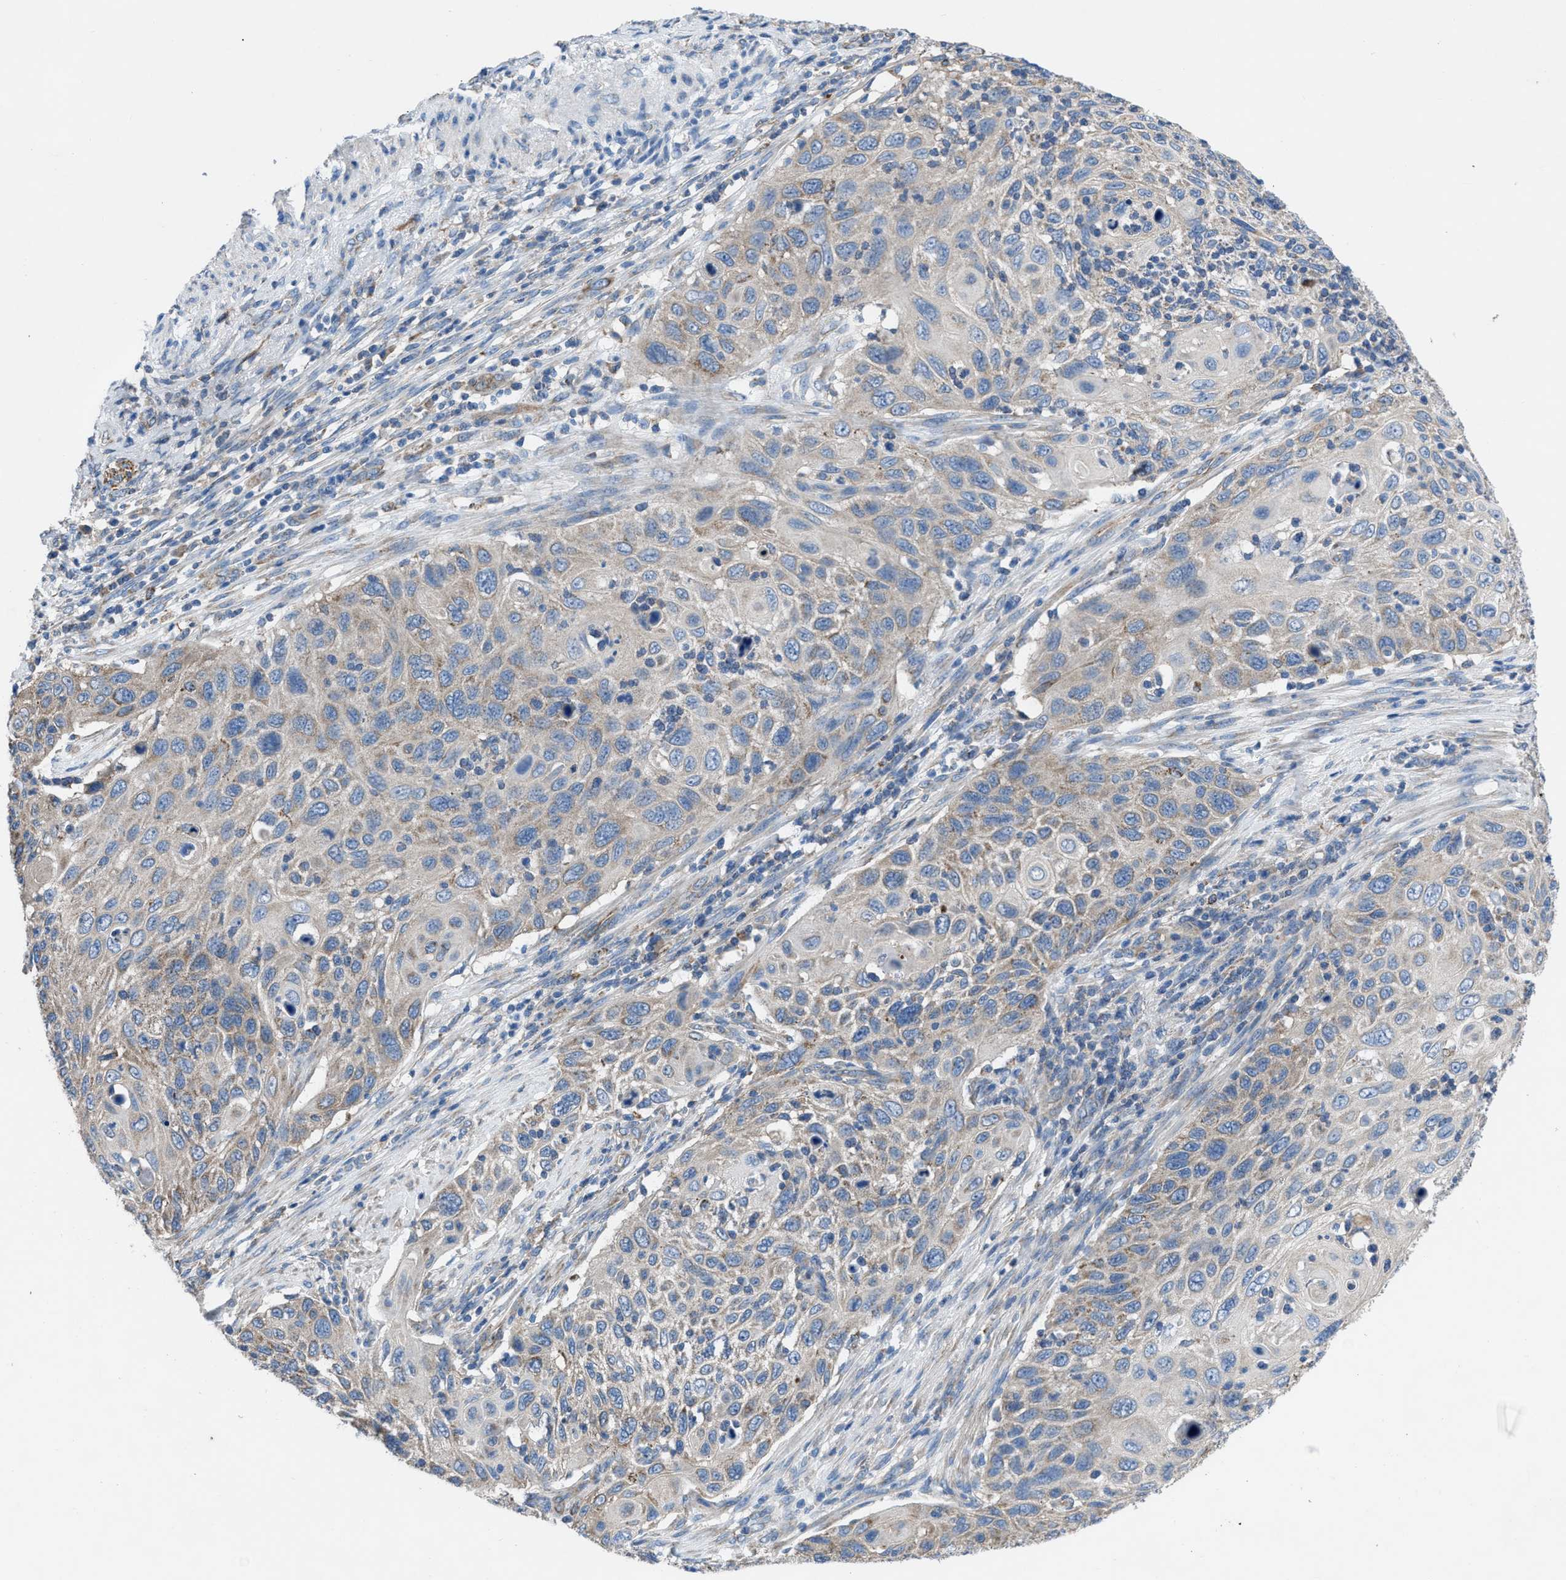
{"staining": {"intensity": "weak", "quantity": ">75%", "location": "cytoplasmic/membranous"}, "tissue": "cervical cancer", "cell_type": "Tumor cells", "image_type": "cancer", "snomed": [{"axis": "morphology", "description": "Squamous cell carcinoma, NOS"}, {"axis": "topography", "description": "Cervix"}], "caption": "Immunohistochemical staining of cervical squamous cell carcinoma exhibits weak cytoplasmic/membranous protein staining in about >75% of tumor cells. The protein is stained brown, and the nuclei are stained in blue (DAB (3,3'-diaminobenzidine) IHC with brightfield microscopy, high magnification).", "gene": "DOLPP1", "patient": {"sex": "female", "age": 70}}